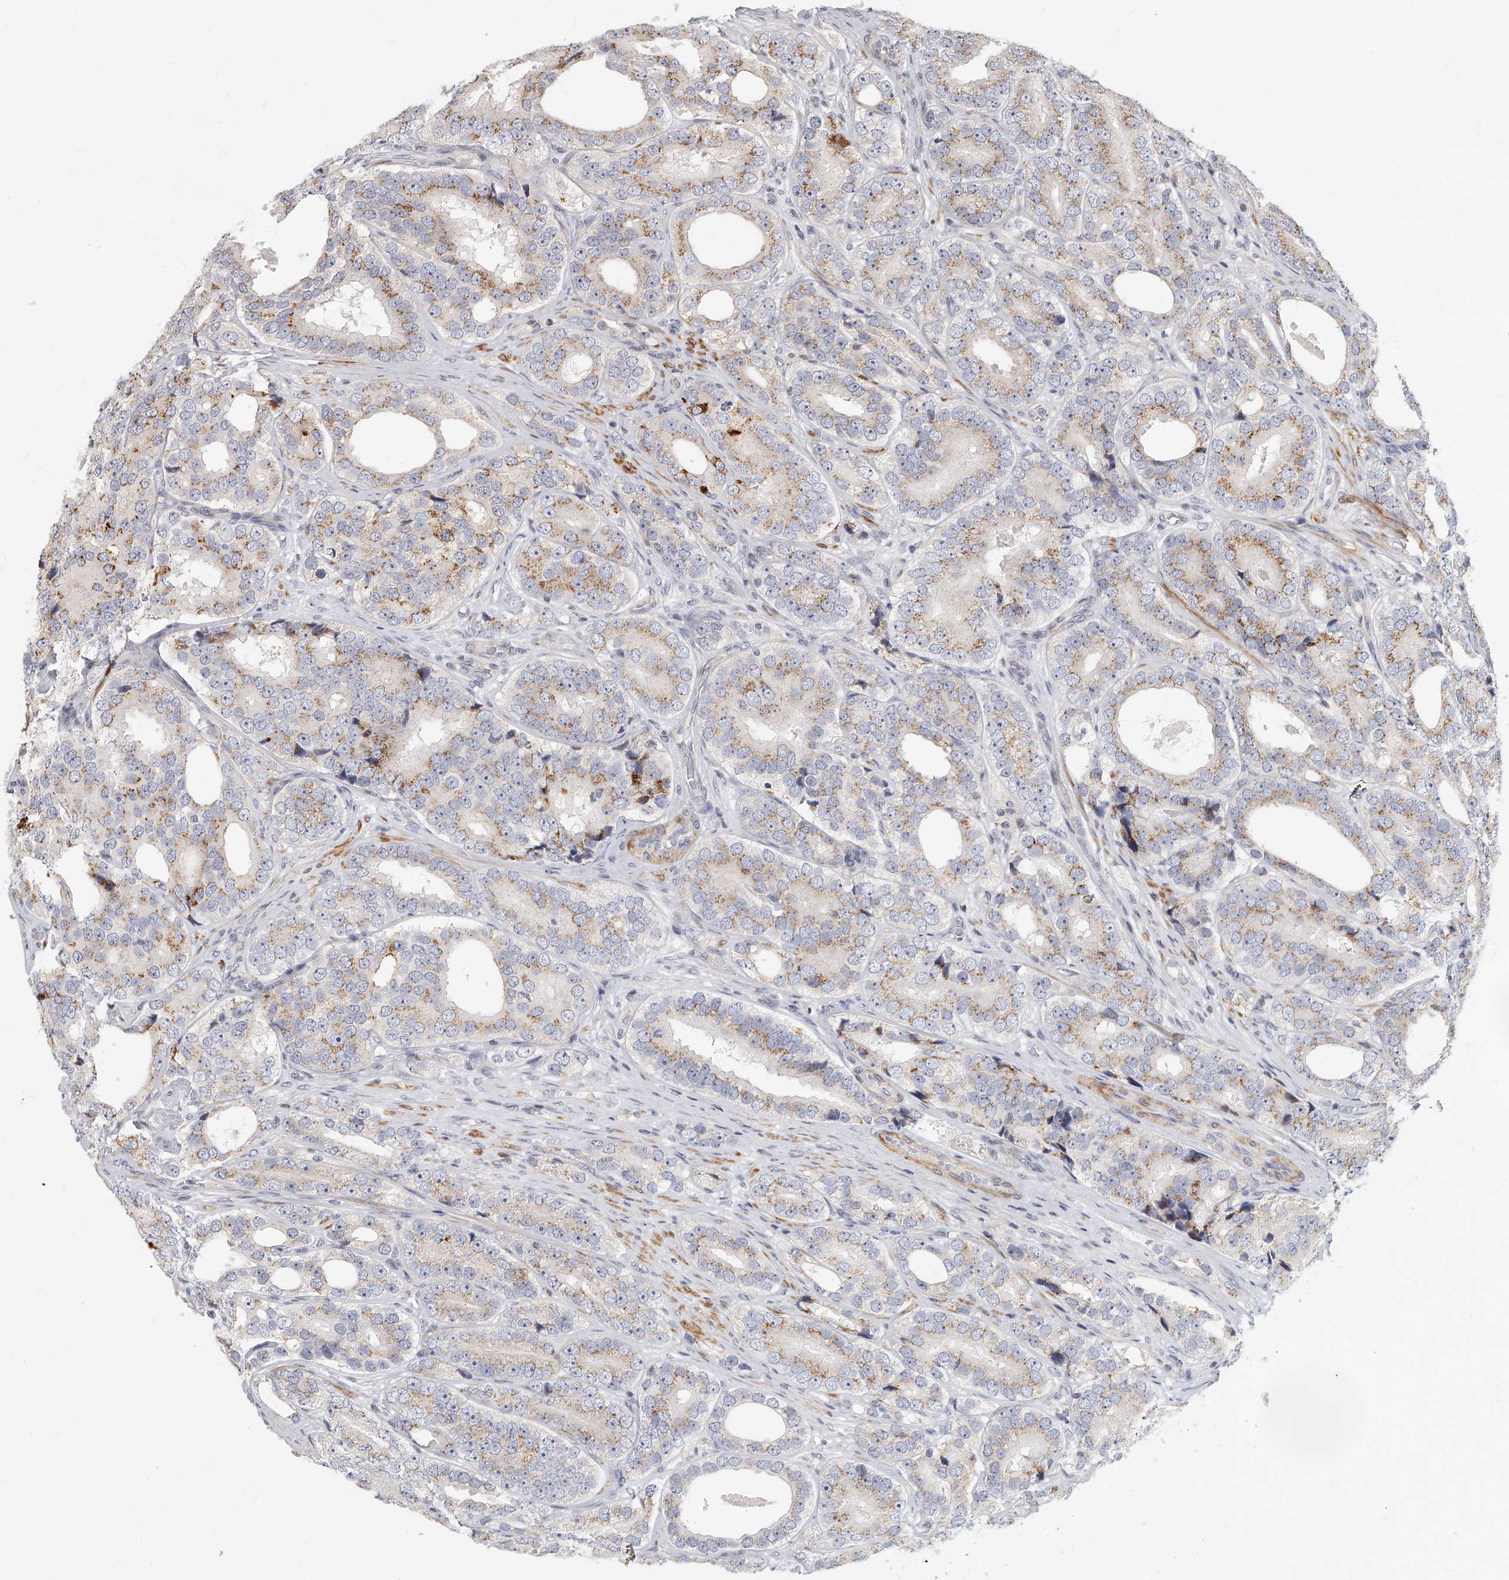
{"staining": {"intensity": "moderate", "quantity": "25%-75%", "location": "cytoplasmic/membranous"}, "tissue": "prostate cancer", "cell_type": "Tumor cells", "image_type": "cancer", "snomed": [{"axis": "morphology", "description": "Adenocarcinoma, High grade"}, {"axis": "topography", "description": "Prostate"}], "caption": "This photomicrograph displays immunohistochemistry staining of prostate cancer (adenocarcinoma (high-grade)), with medium moderate cytoplasmic/membranous expression in about 25%-75% of tumor cells.", "gene": "SLC37A1", "patient": {"sex": "male", "age": 56}}